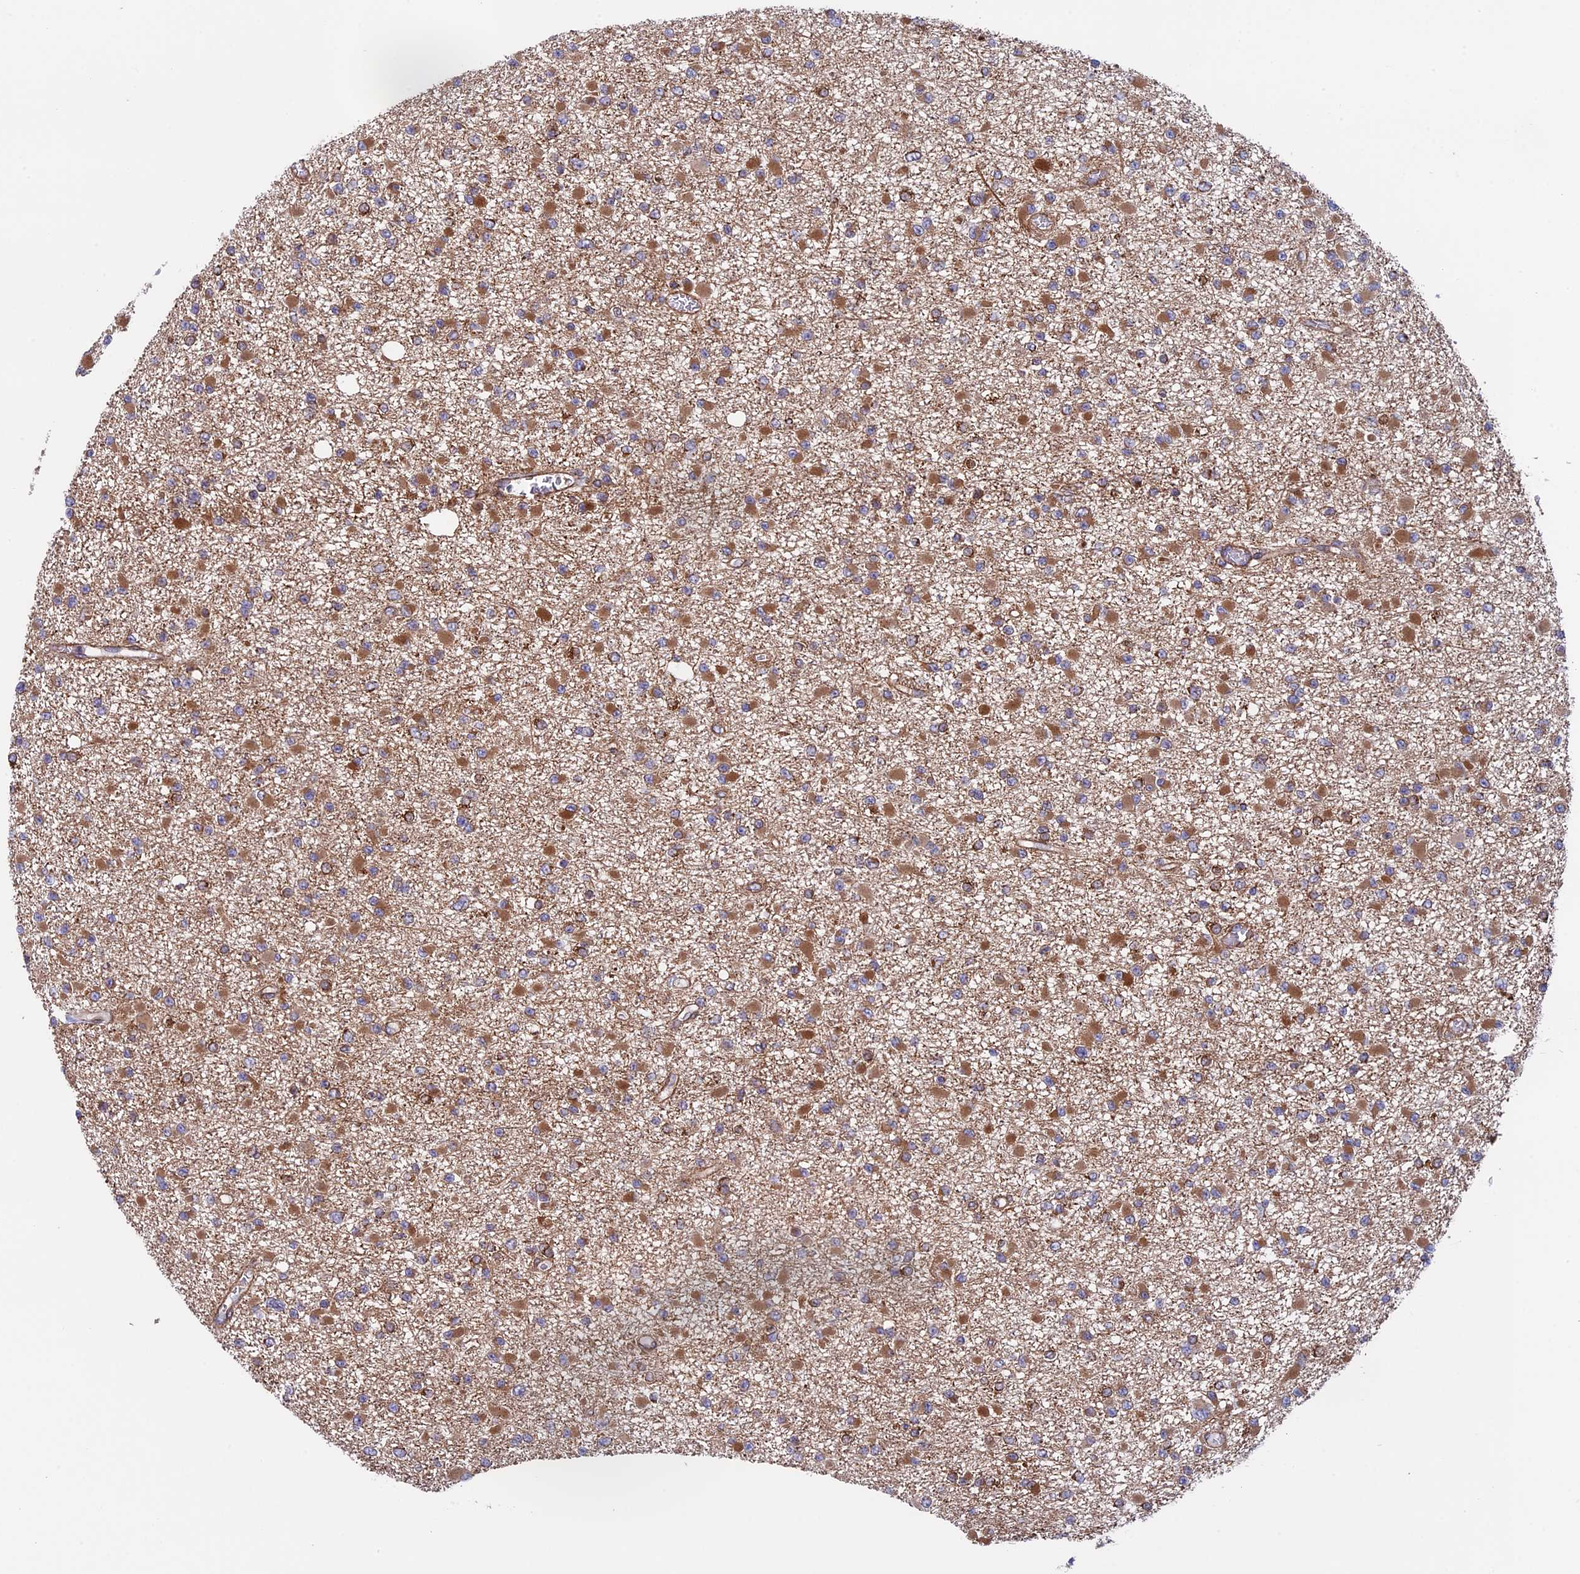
{"staining": {"intensity": "moderate", "quantity": ">75%", "location": "cytoplasmic/membranous"}, "tissue": "glioma", "cell_type": "Tumor cells", "image_type": "cancer", "snomed": [{"axis": "morphology", "description": "Glioma, malignant, Low grade"}, {"axis": "topography", "description": "Brain"}], "caption": "Glioma was stained to show a protein in brown. There is medium levels of moderate cytoplasmic/membranous positivity in about >75% of tumor cells.", "gene": "CCDC8", "patient": {"sex": "female", "age": 22}}